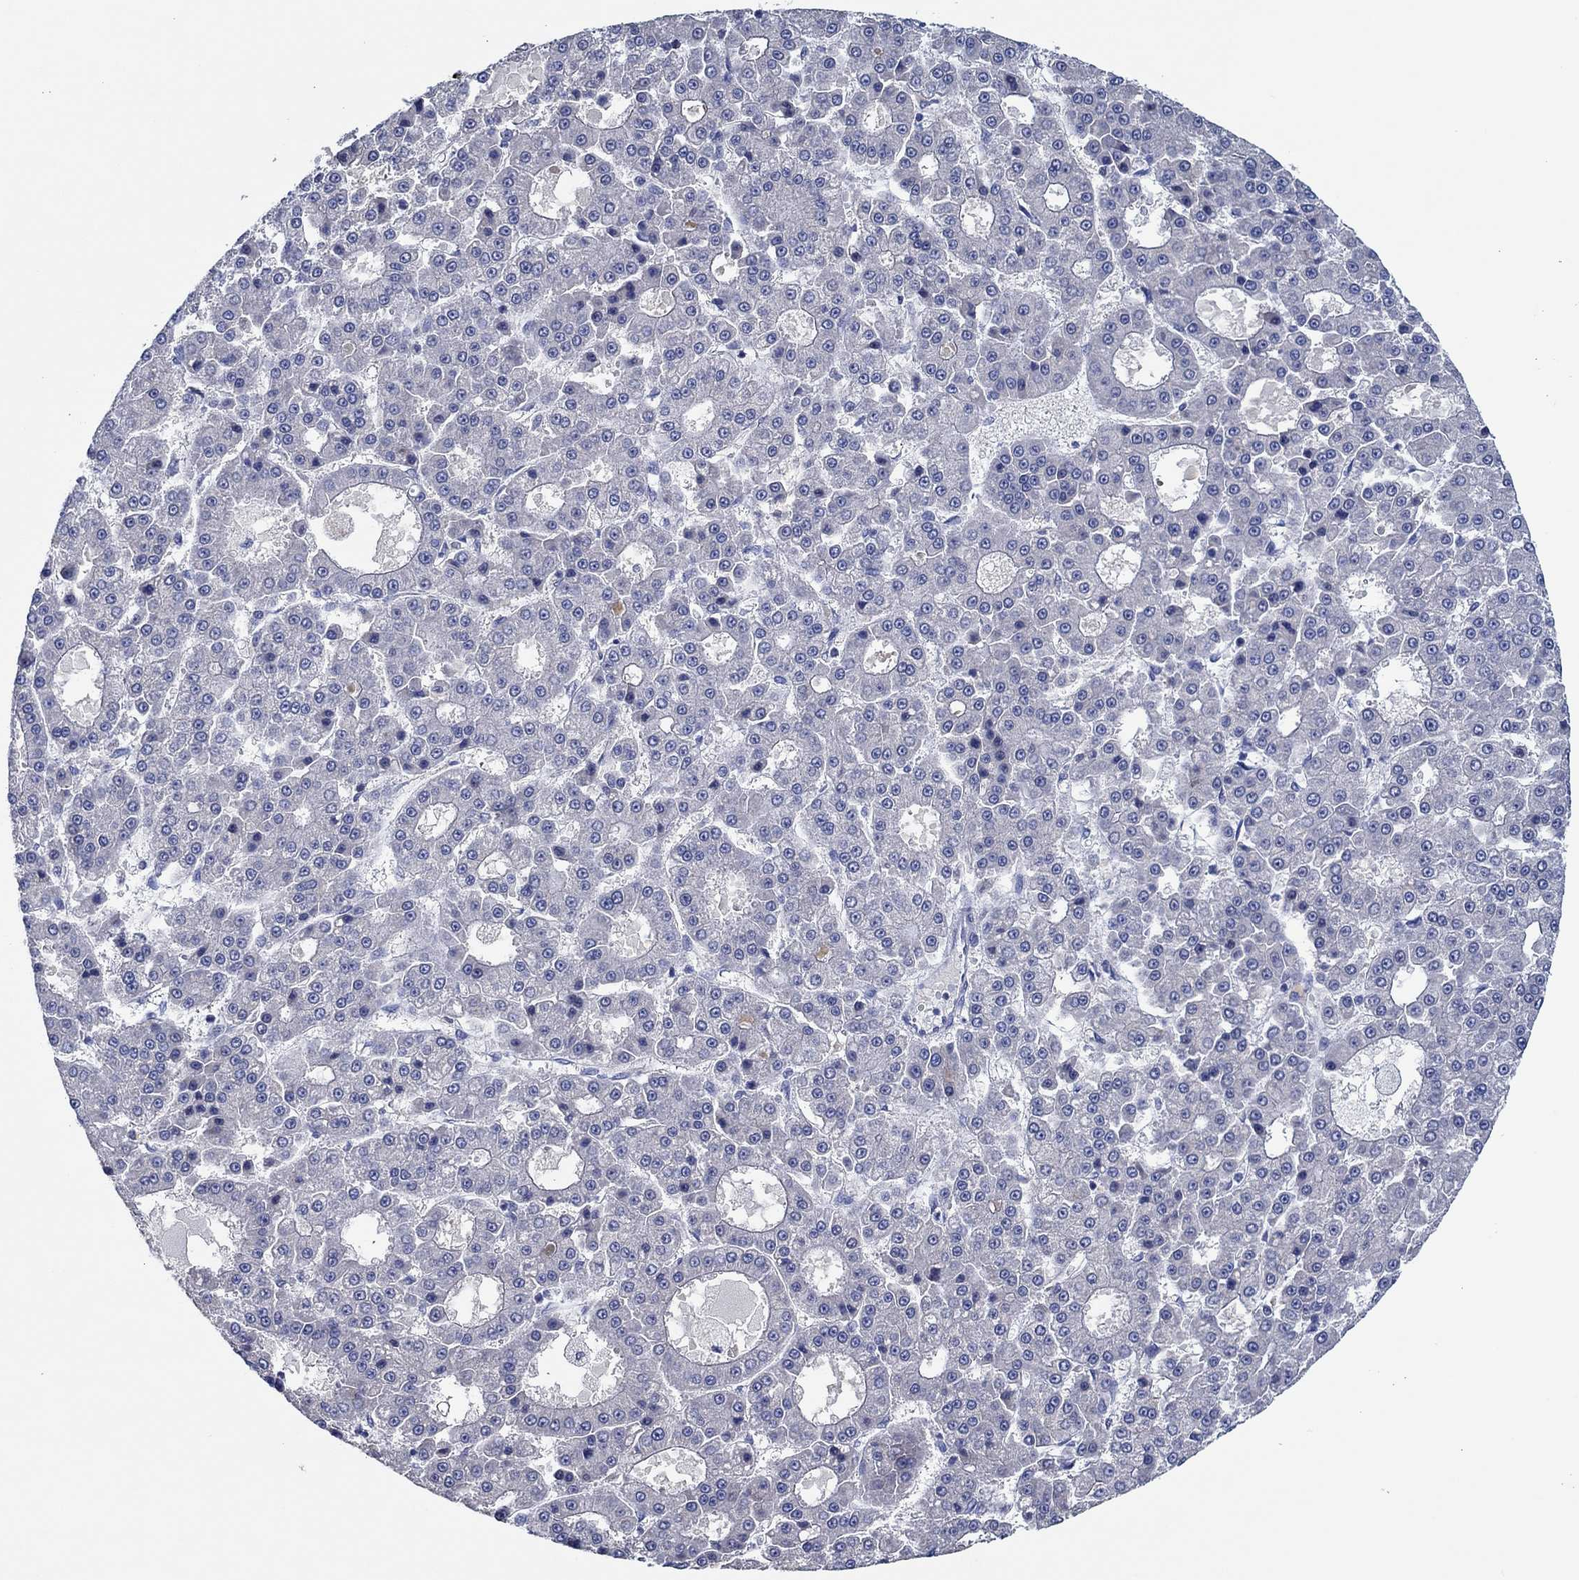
{"staining": {"intensity": "negative", "quantity": "none", "location": "none"}, "tissue": "liver cancer", "cell_type": "Tumor cells", "image_type": "cancer", "snomed": [{"axis": "morphology", "description": "Carcinoma, Hepatocellular, NOS"}, {"axis": "topography", "description": "Liver"}], "caption": "IHC micrograph of neoplastic tissue: human liver cancer stained with DAB demonstrates no significant protein positivity in tumor cells.", "gene": "PRRT3", "patient": {"sex": "male", "age": 70}}